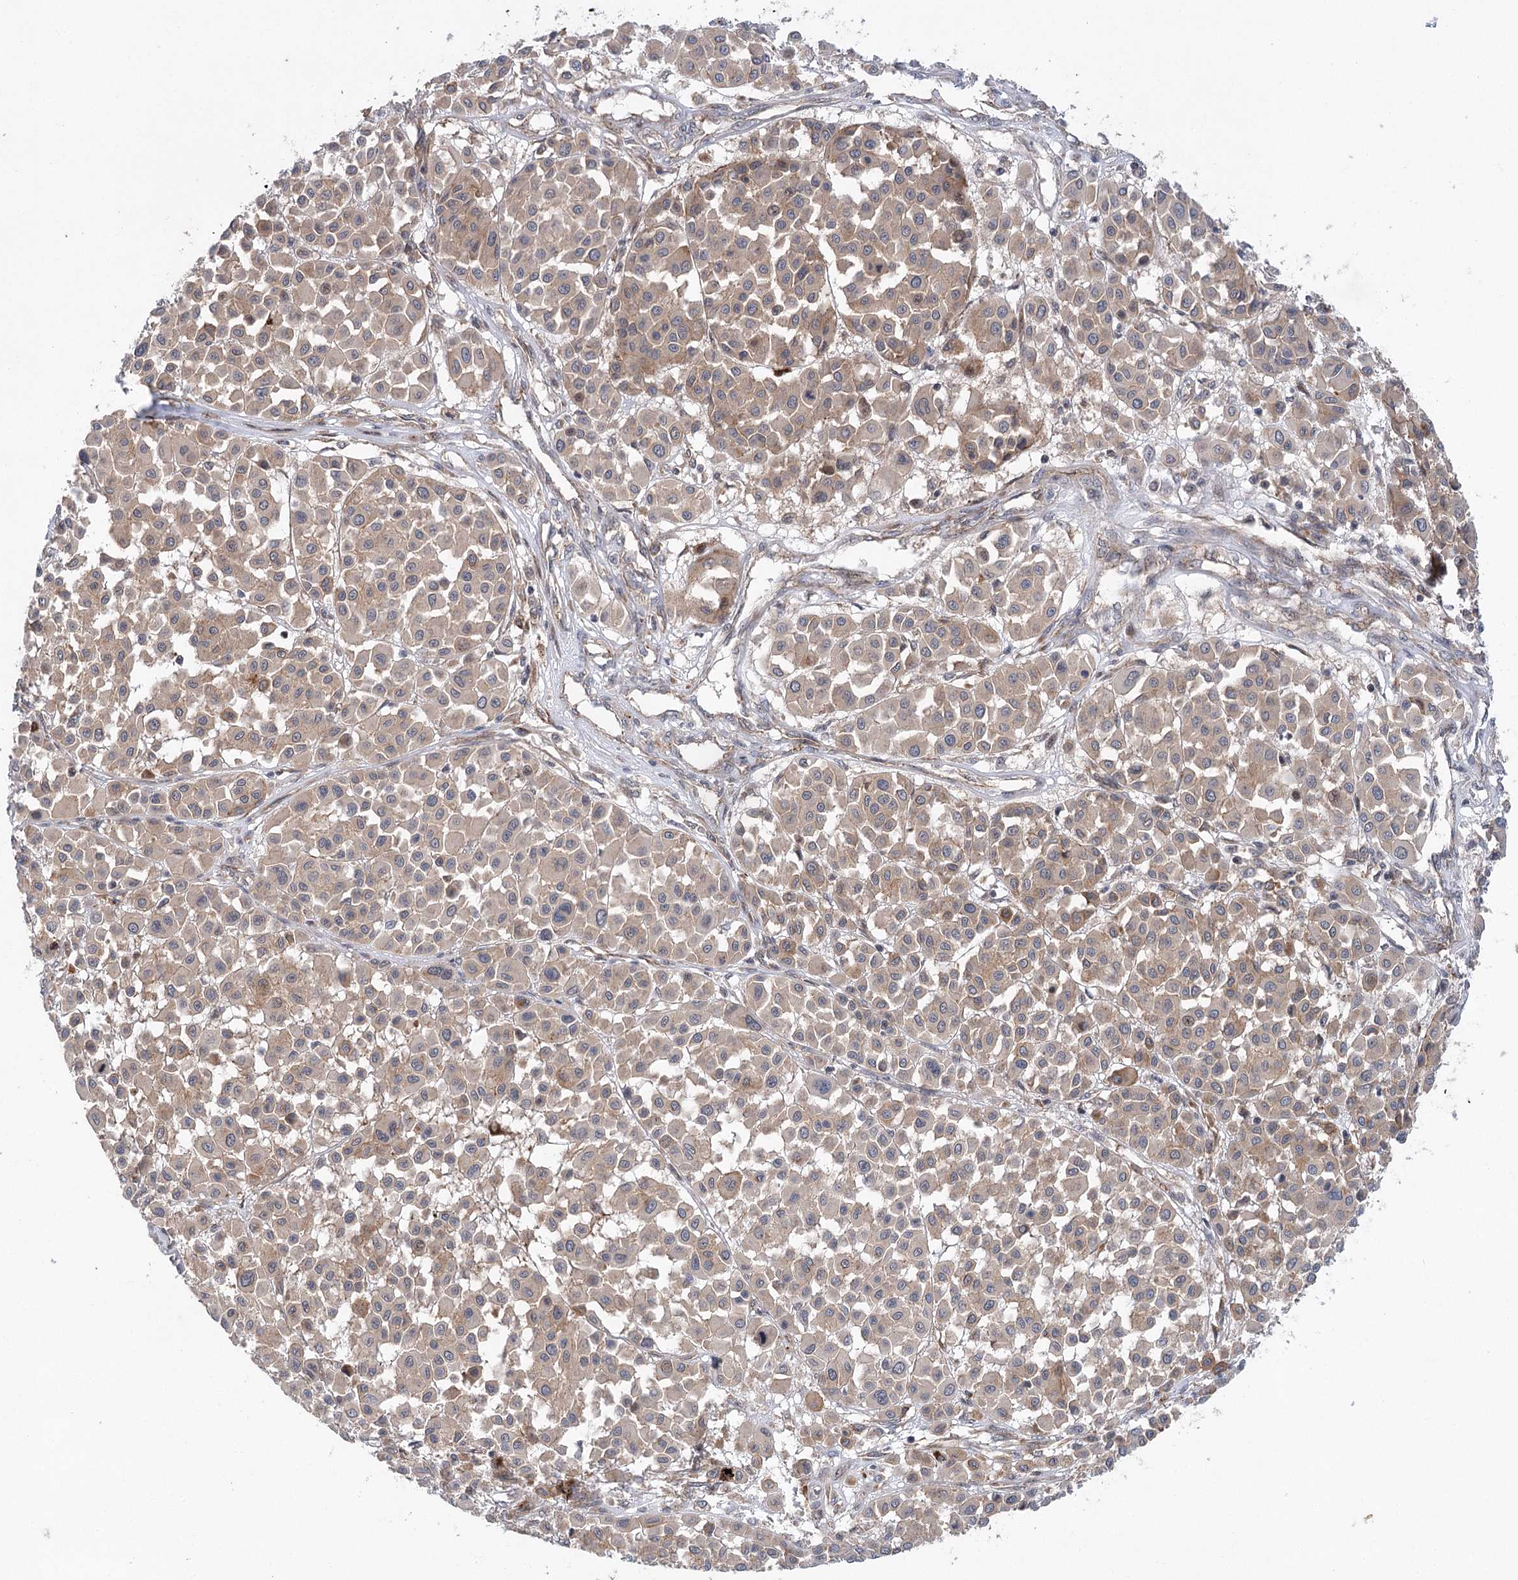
{"staining": {"intensity": "weak", "quantity": "25%-75%", "location": "cytoplasmic/membranous"}, "tissue": "melanoma", "cell_type": "Tumor cells", "image_type": "cancer", "snomed": [{"axis": "morphology", "description": "Malignant melanoma, Metastatic site"}, {"axis": "topography", "description": "Soft tissue"}], "caption": "DAB (3,3'-diaminobenzidine) immunohistochemical staining of melanoma displays weak cytoplasmic/membranous protein expression in about 25%-75% of tumor cells.", "gene": "METTL24", "patient": {"sex": "male", "age": 41}}